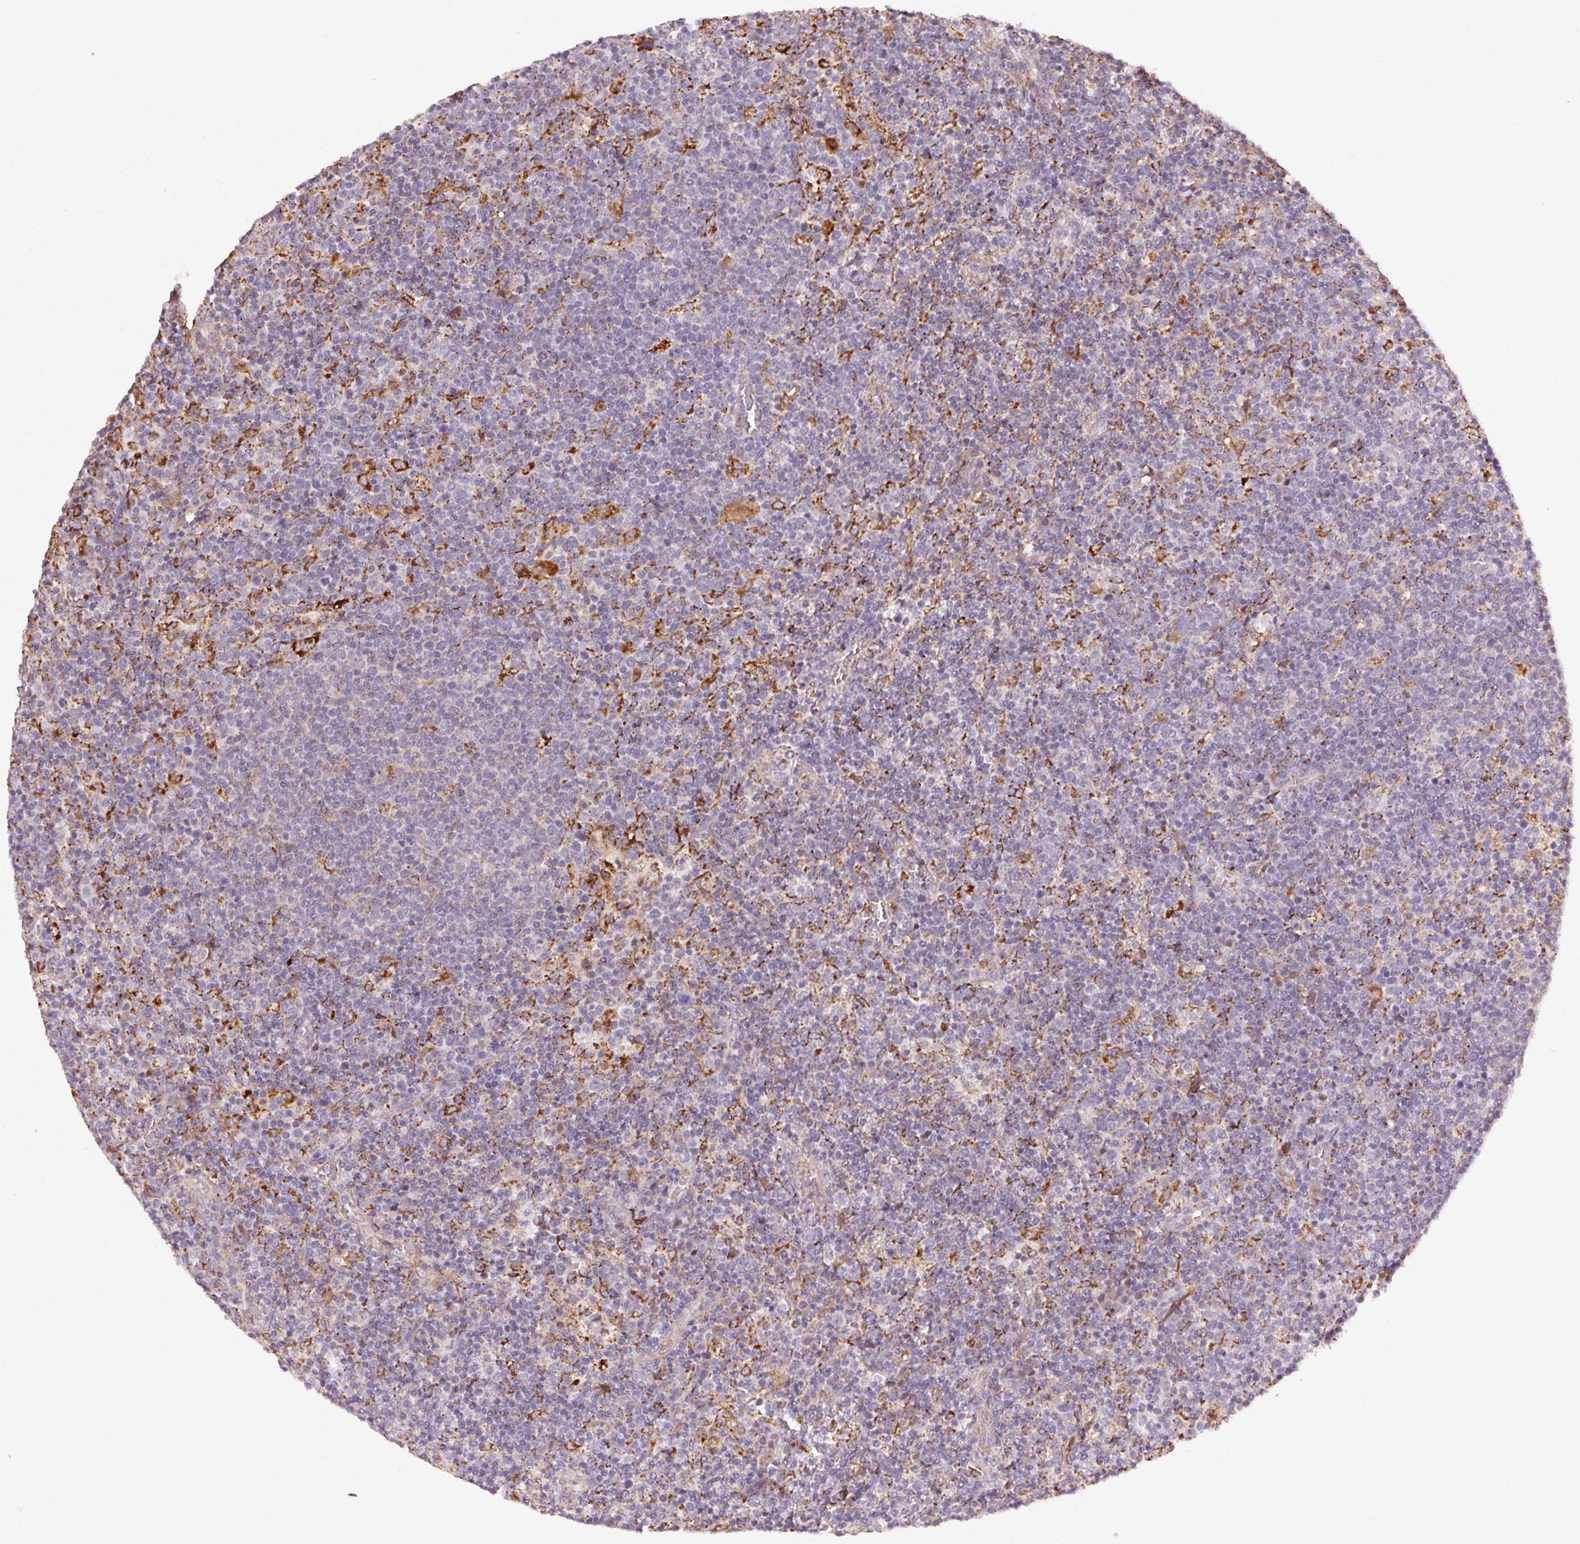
{"staining": {"intensity": "negative", "quantity": "none", "location": "none"}, "tissue": "lymphoma", "cell_type": "Tumor cells", "image_type": "cancer", "snomed": [{"axis": "morphology", "description": "Malignant lymphoma, non-Hodgkin's type, High grade"}, {"axis": "topography", "description": "Lymph node"}], "caption": "DAB (3,3'-diaminobenzidine) immunohistochemical staining of lymphoma displays no significant expression in tumor cells.", "gene": "REP15", "patient": {"sex": "male", "age": 61}}